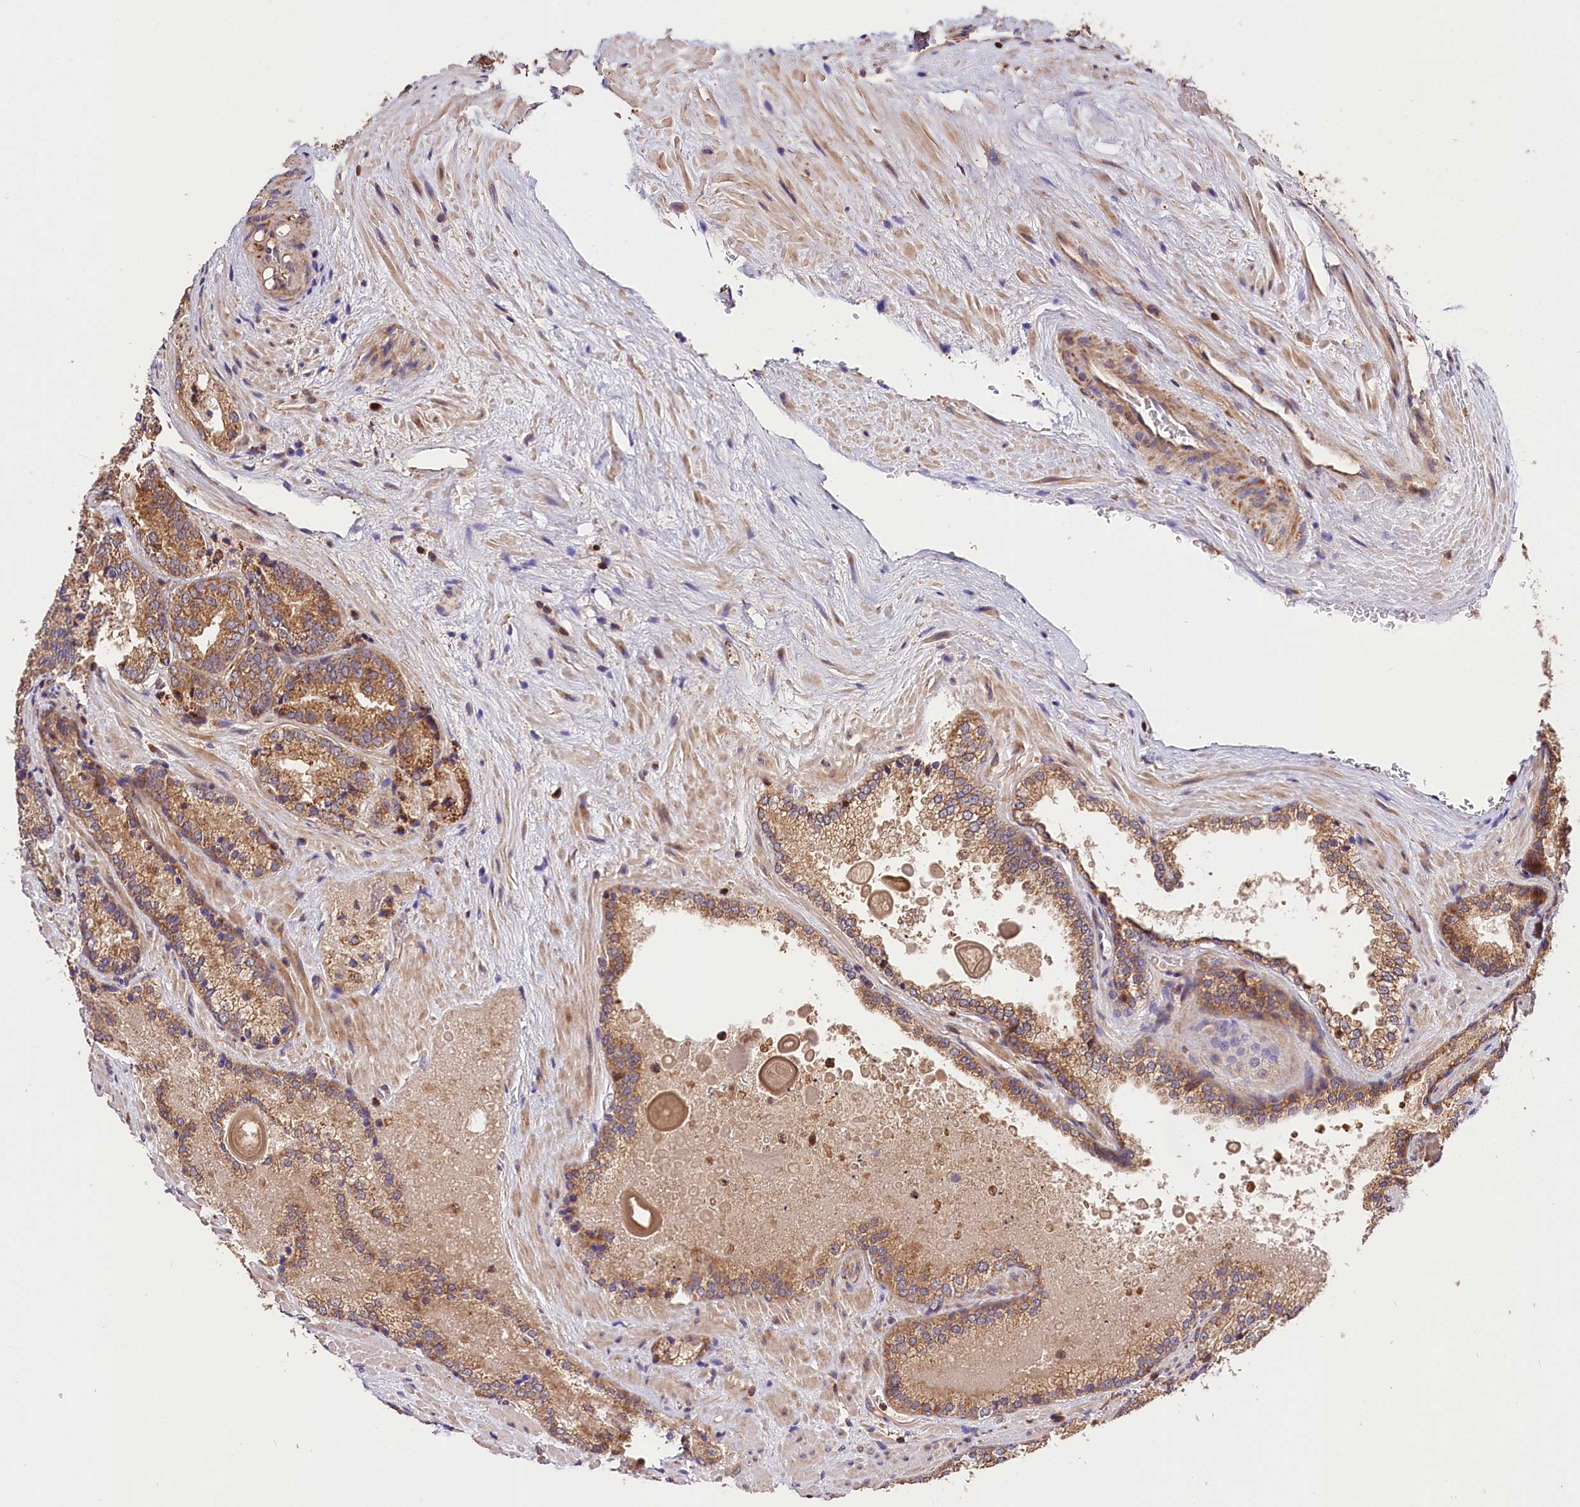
{"staining": {"intensity": "moderate", "quantity": ">75%", "location": "cytoplasmic/membranous"}, "tissue": "prostate cancer", "cell_type": "Tumor cells", "image_type": "cancer", "snomed": [{"axis": "morphology", "description": "Adenocarcinoma, Low grade"}, {"axis": "topography", "description": "Prostate"}], "caption": "The photomicrograph demonstrates a brown stain indicating the presence of a protein in the cytoplasmic/membranous of tumor cells in prostate low-grade adenocarcinoma. The staining is performed using DAB brown chromogen to label protein expression. The nuclei are counter-stained blue using hematoxylin.", "gene": "KPTN", "patient": {"sex": "male", "age": 74}}